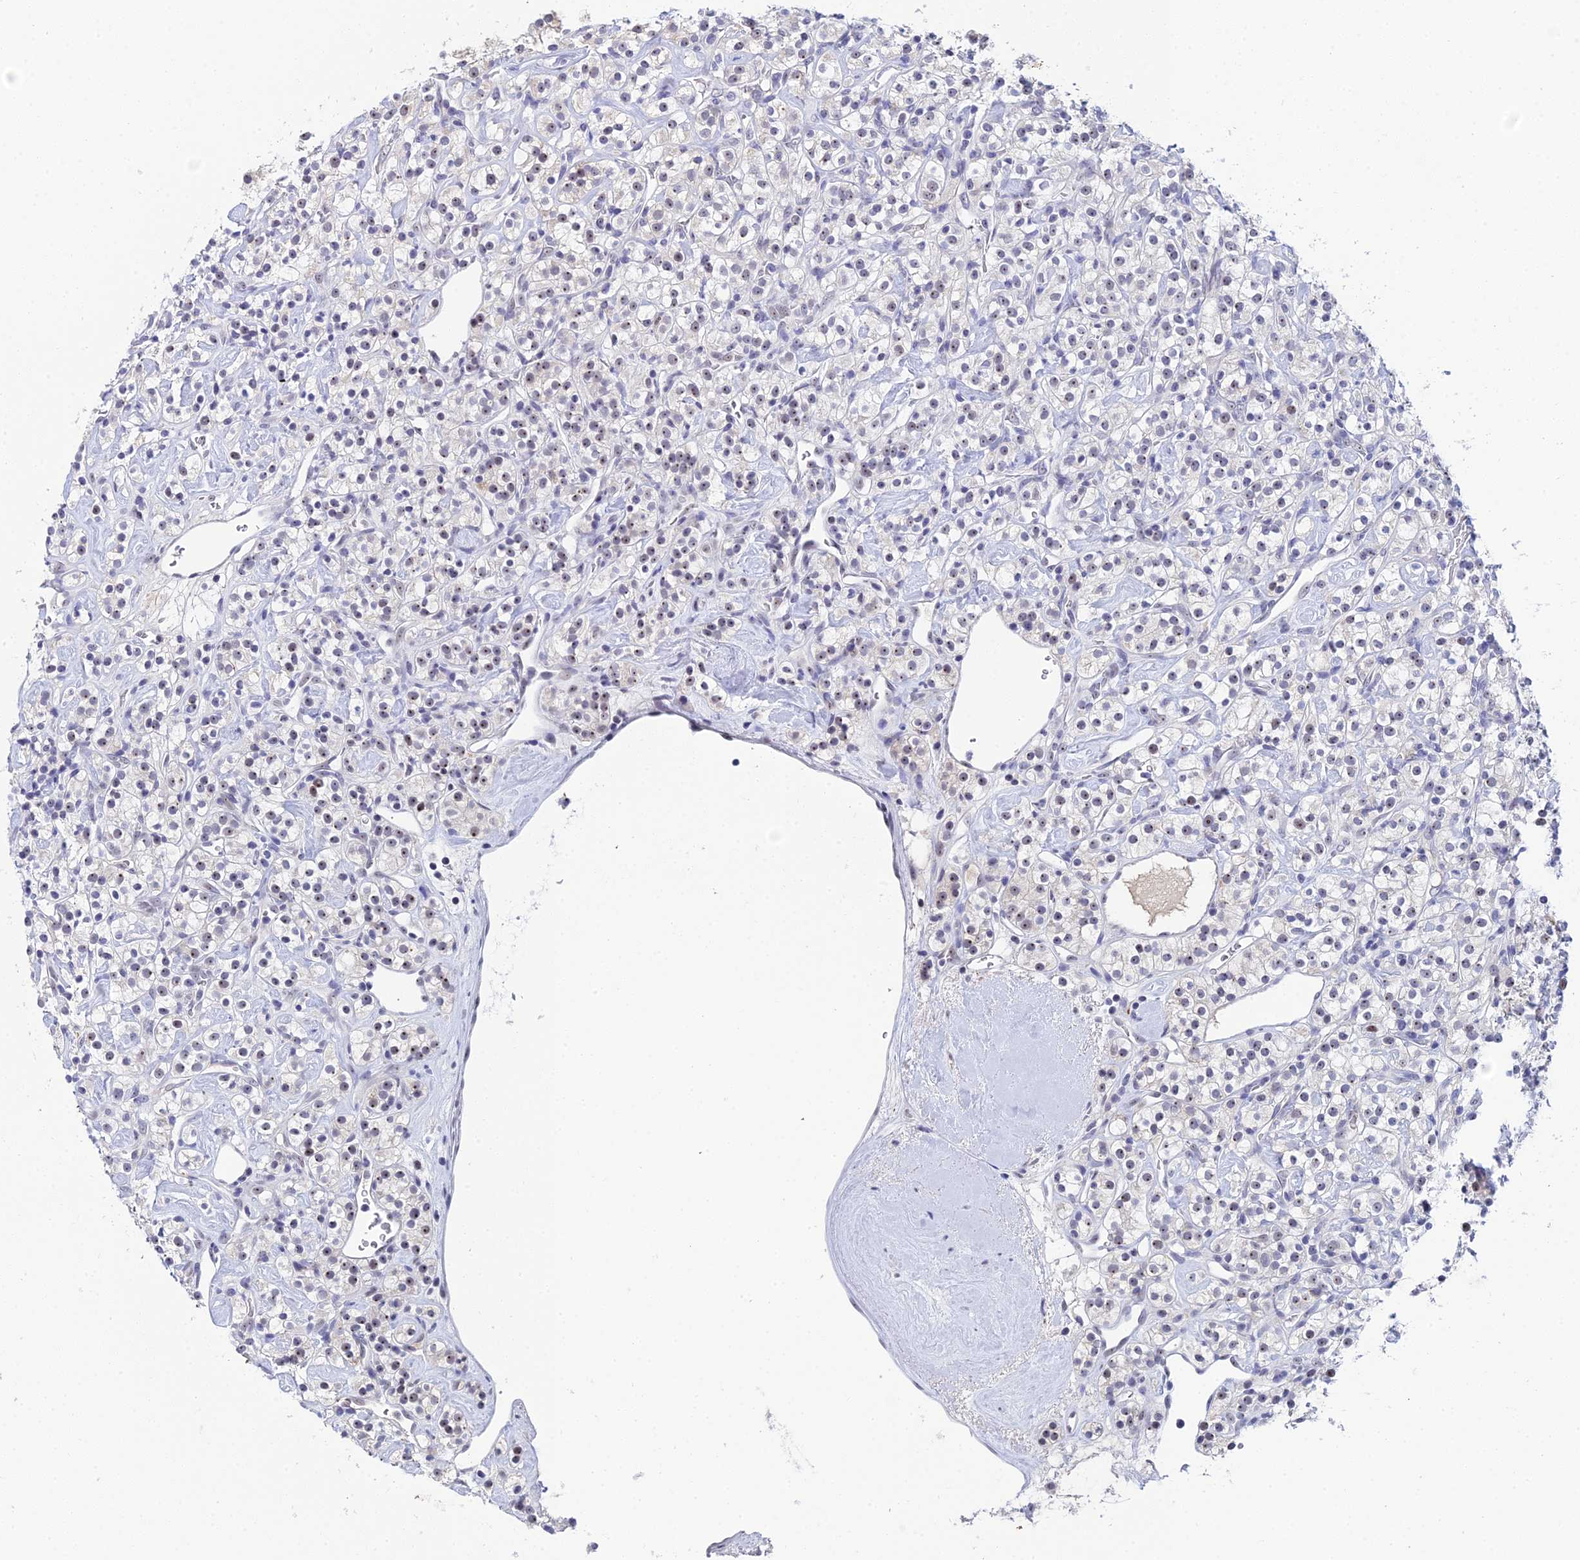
{"staining": {"intensity": "weak", "quantity": "25%-75%", "location": "nuclear"}, "tissue": "renal cancer", "cell_type": "Tumor cells", "image_type": "cancer", "snomed": [{"axis": "morphology", "description": "Adenocarcinoma, NOS"}, {"axis": "topography", "description": "Kidney"}], "caption": "Immunohistochemical staining of adenocarcinoma (renal) shows weak nuclear protein expression in approximately 25%-75% of tumor cells.", "gene": "PLPP4", "patient": {"sex": "male", "age": 77}}